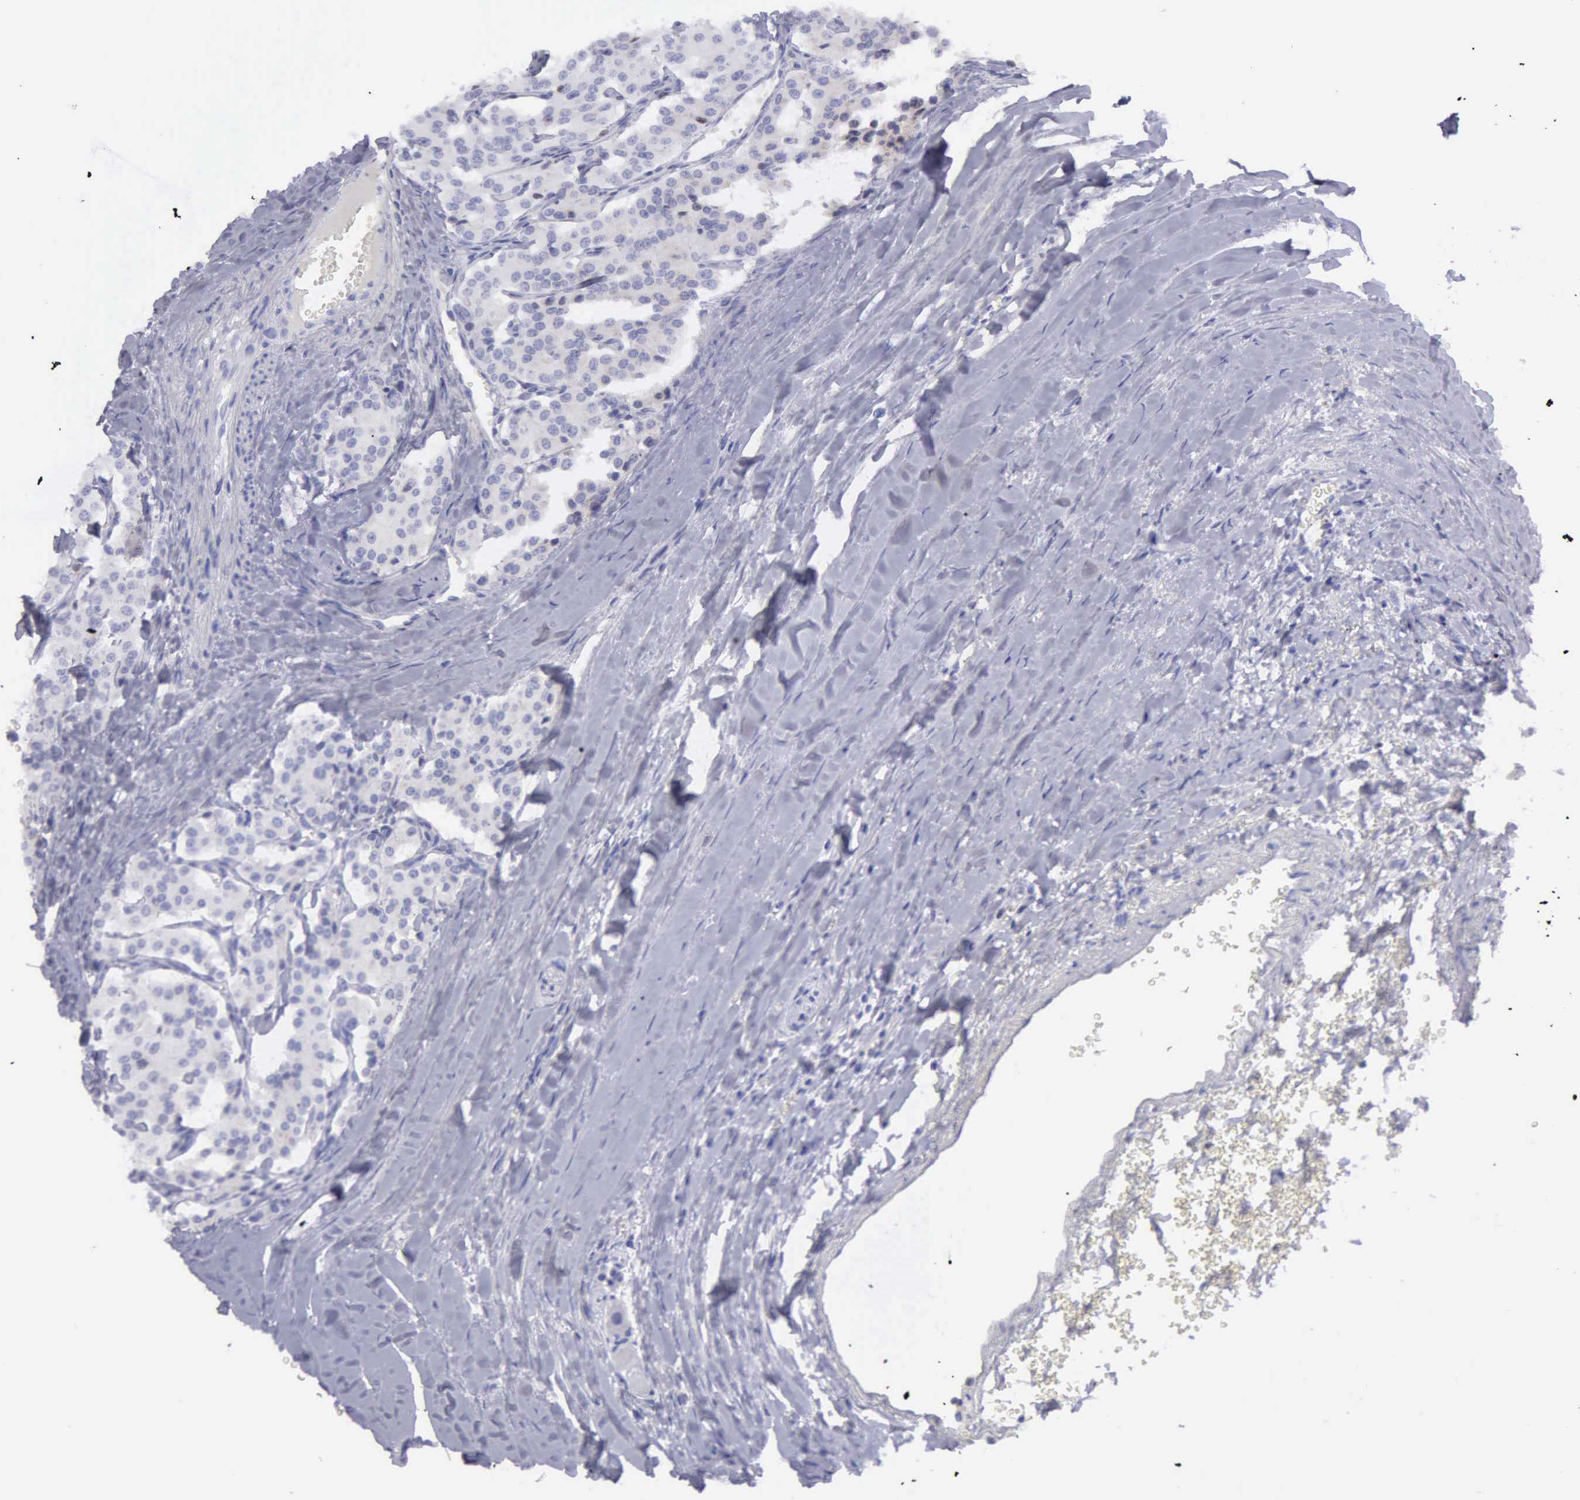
{"staining": {"intensity": "negative", "quantity": "none", "location": "none"}, "tissue": "carcinoid", "cell_type": "Tumor cells", "image_type": "cancer", "snomed": [{"axis": "morphology", "description": "Carcinoid, malignant, NOS"}, {"axis": "topography", "description": "Bronchus"}], "caption": "Image shows no protein expression in tumor cells of carcinoid tissue.", "gene": "TYRP1", "patient": {"sex": "male", "age": 55}}